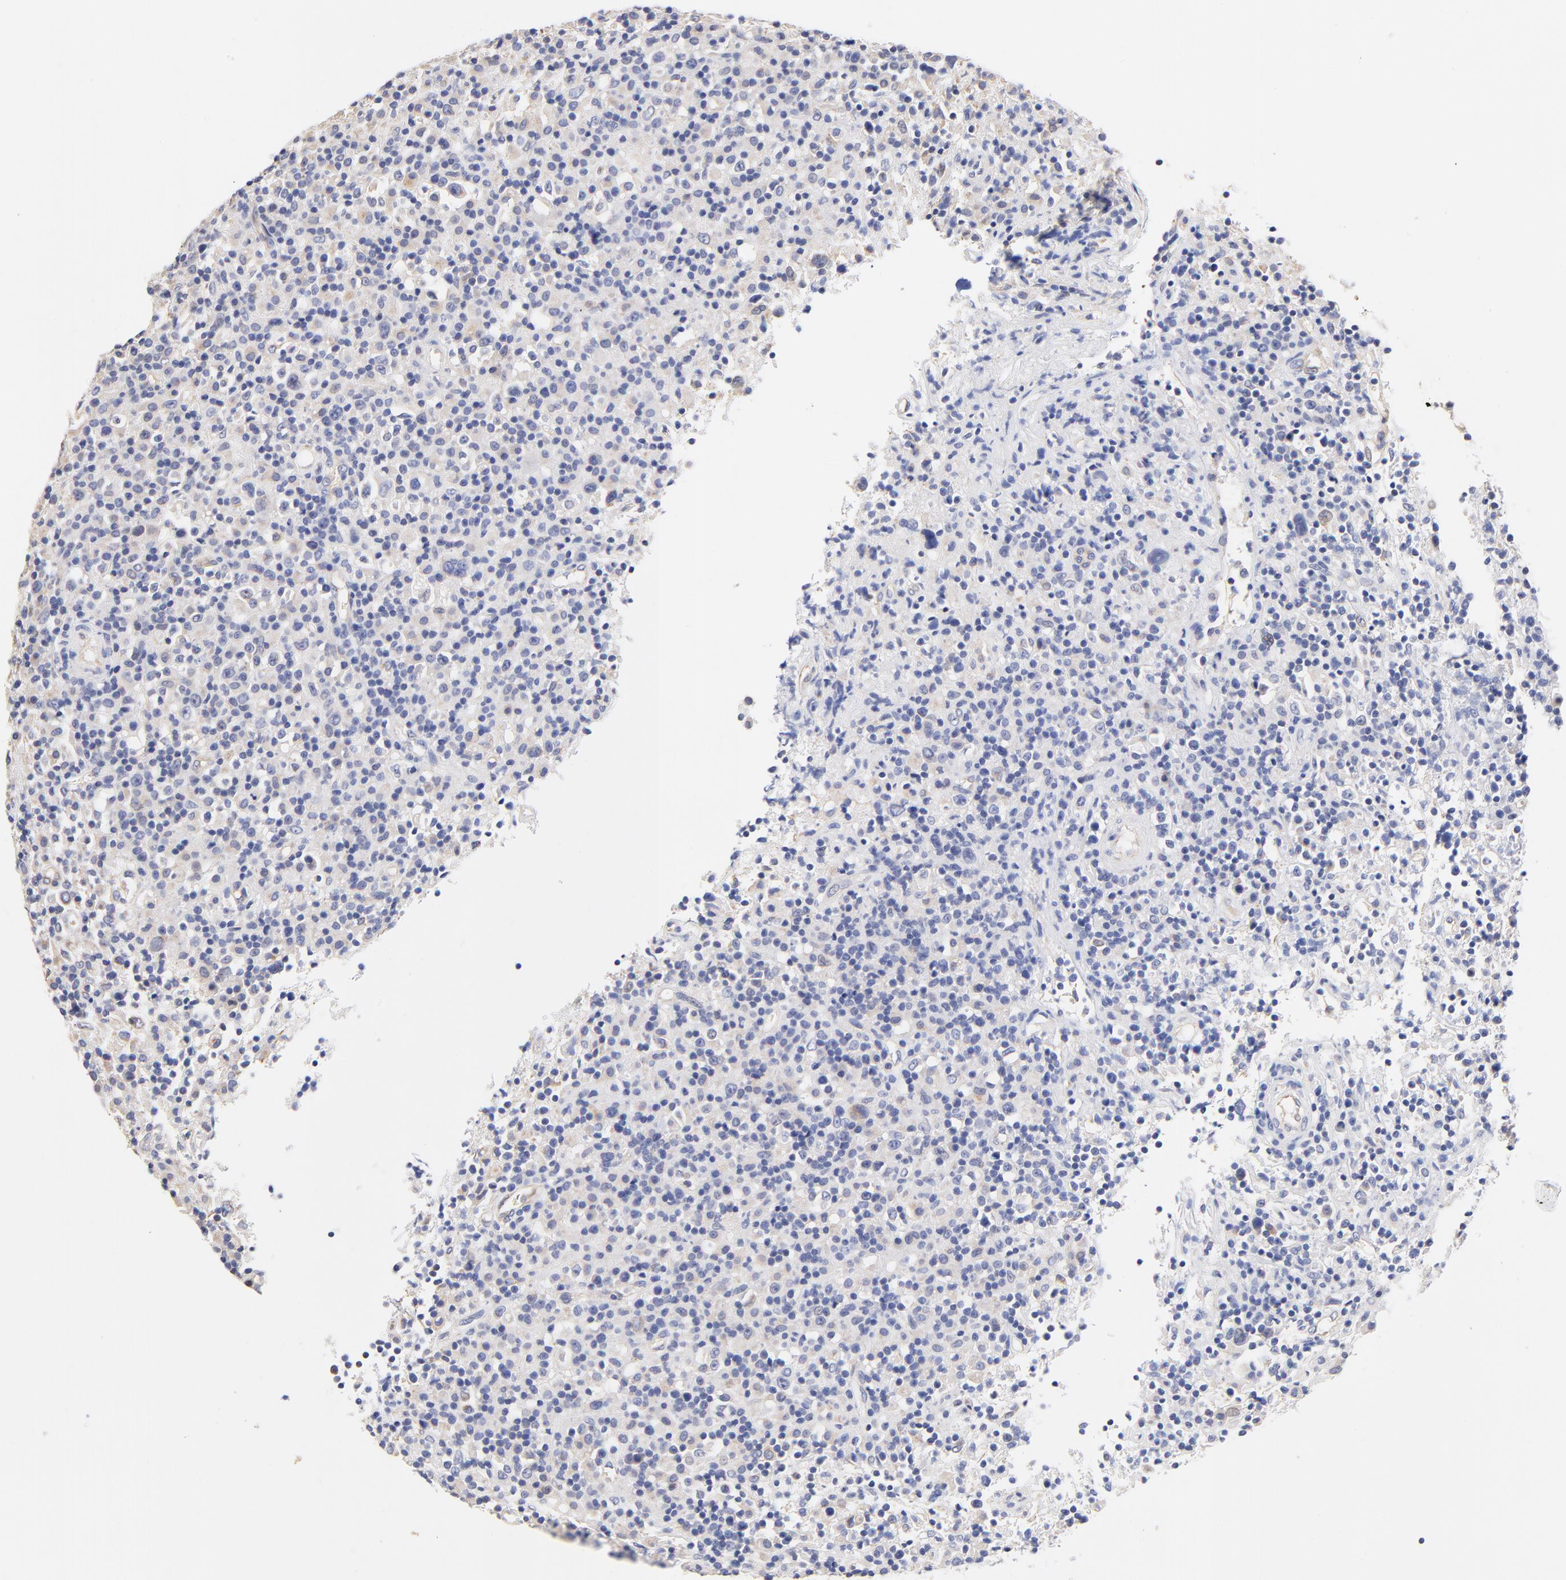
{"staining": {"intensity": "weak", "quantity": "<25%", "location": "cytoplasmic/membranous"}, "tissue": "lymphoma", "cell_type": "Tumor cells", "image_type": "cancer", "snomed": [{"axis": "morphology", "description": "Hodgkin's disease, NOS"}, {"axis": "topography", "description": "Lymph node"}], "caption": "The immunohistochemistry (IHC) micrograph has no significant positivity in tumor cells of lymphoma tissue.", "gene": "HS3ST1", "patient": {"sex": "male", "age": 46}}